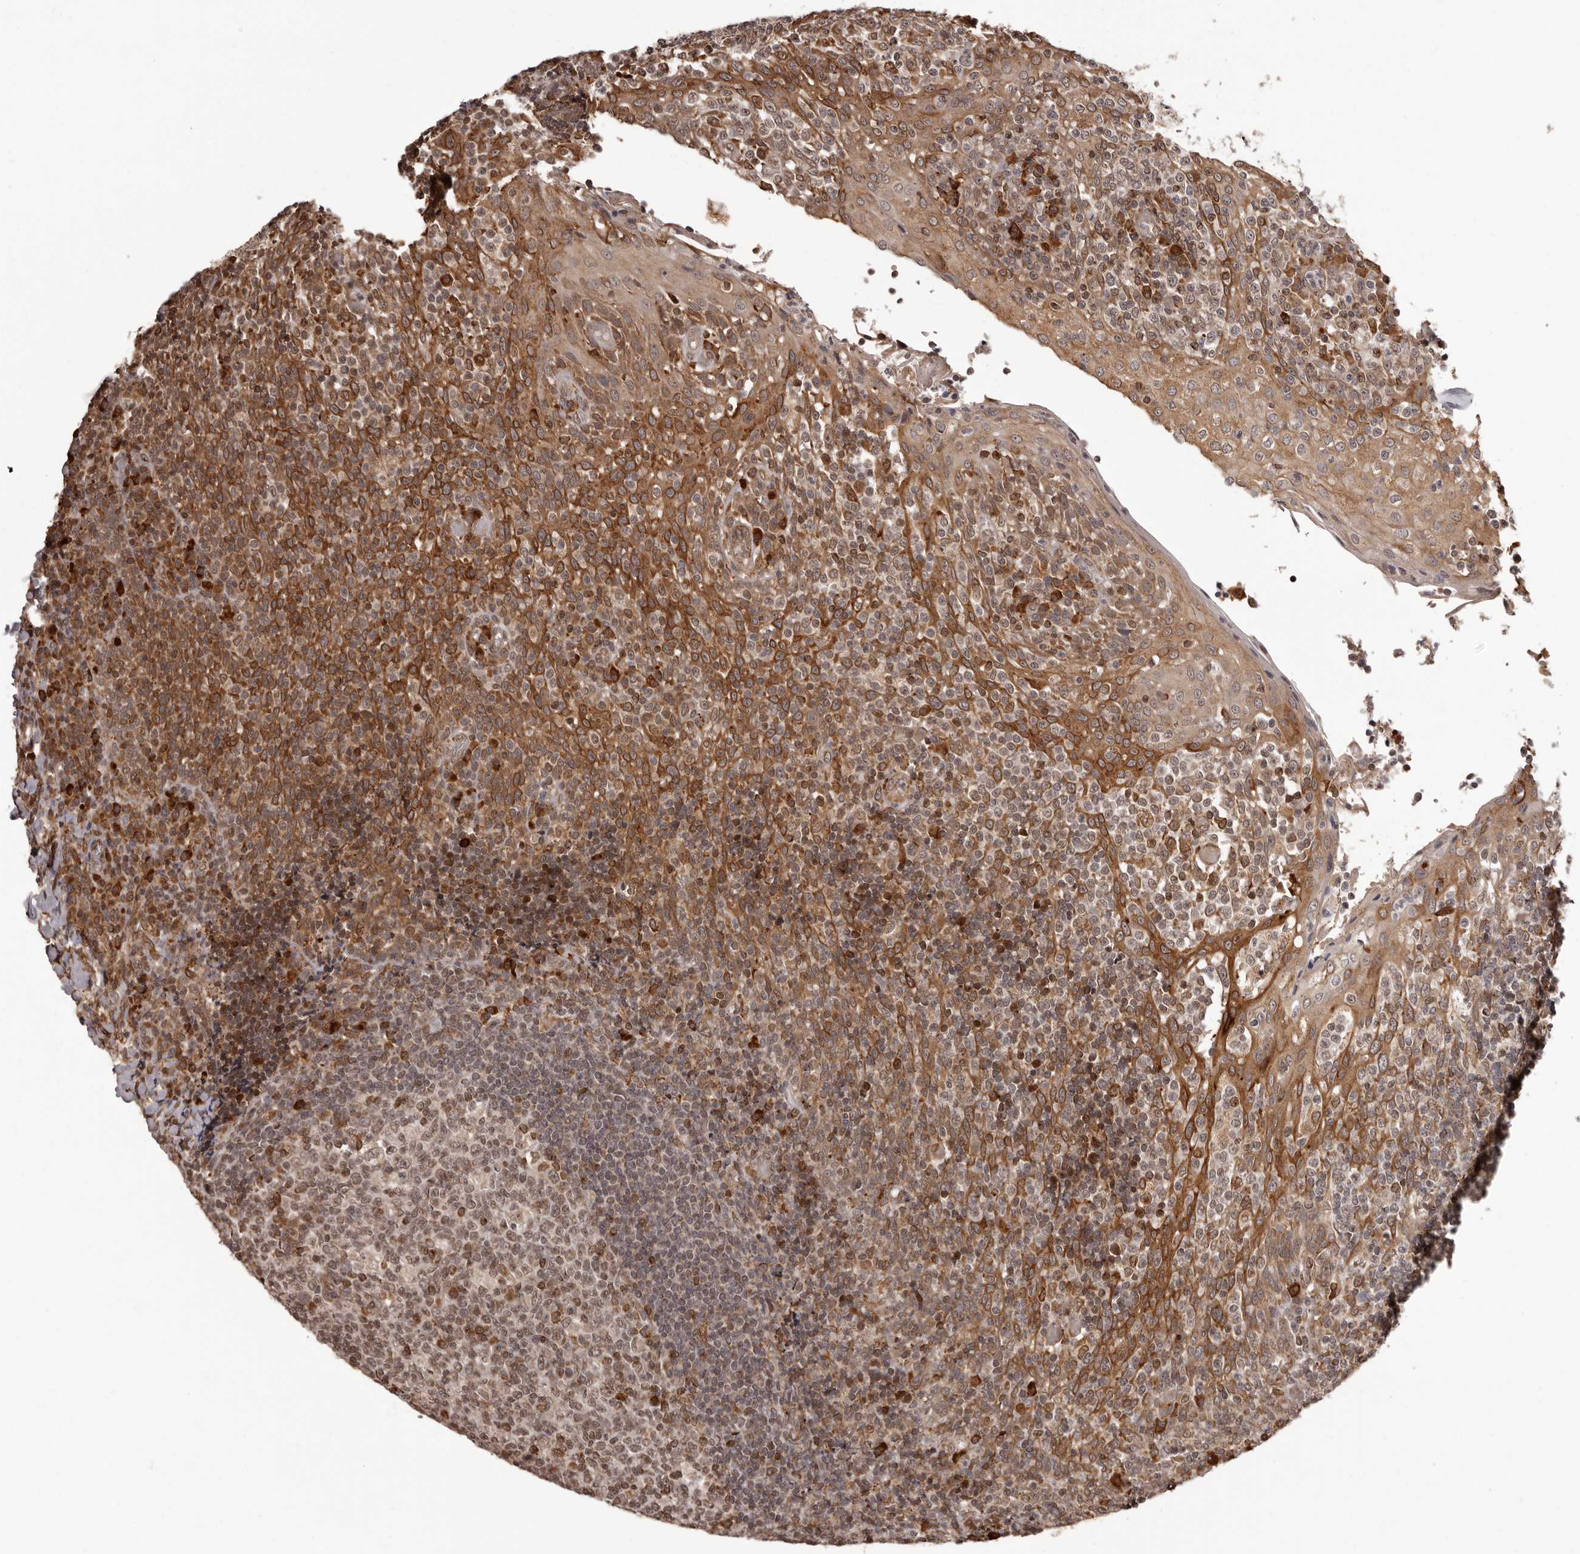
{"staining": {"intensity": "moderate", "quantity": "25%-75%", "location": "nuclear"}, "tissue": "tonsil", "cell_type": "Germinal center cells", "image_type": "normal", "snomed": [{"axis": "morphology", "description": "Normal tissue, NOS"}, {"axis": "topography", "description": "Tonsil"}], "caption": "Immunohistochemical staining of unremarkable human tonsil displays moderate nuclear protein staining in approximately 25%-75% of germinal center cells. (IHC, brightfield microscopy, high magnification).", "gene": "IL32", "patient": {"sex": "female", "age": 19}}